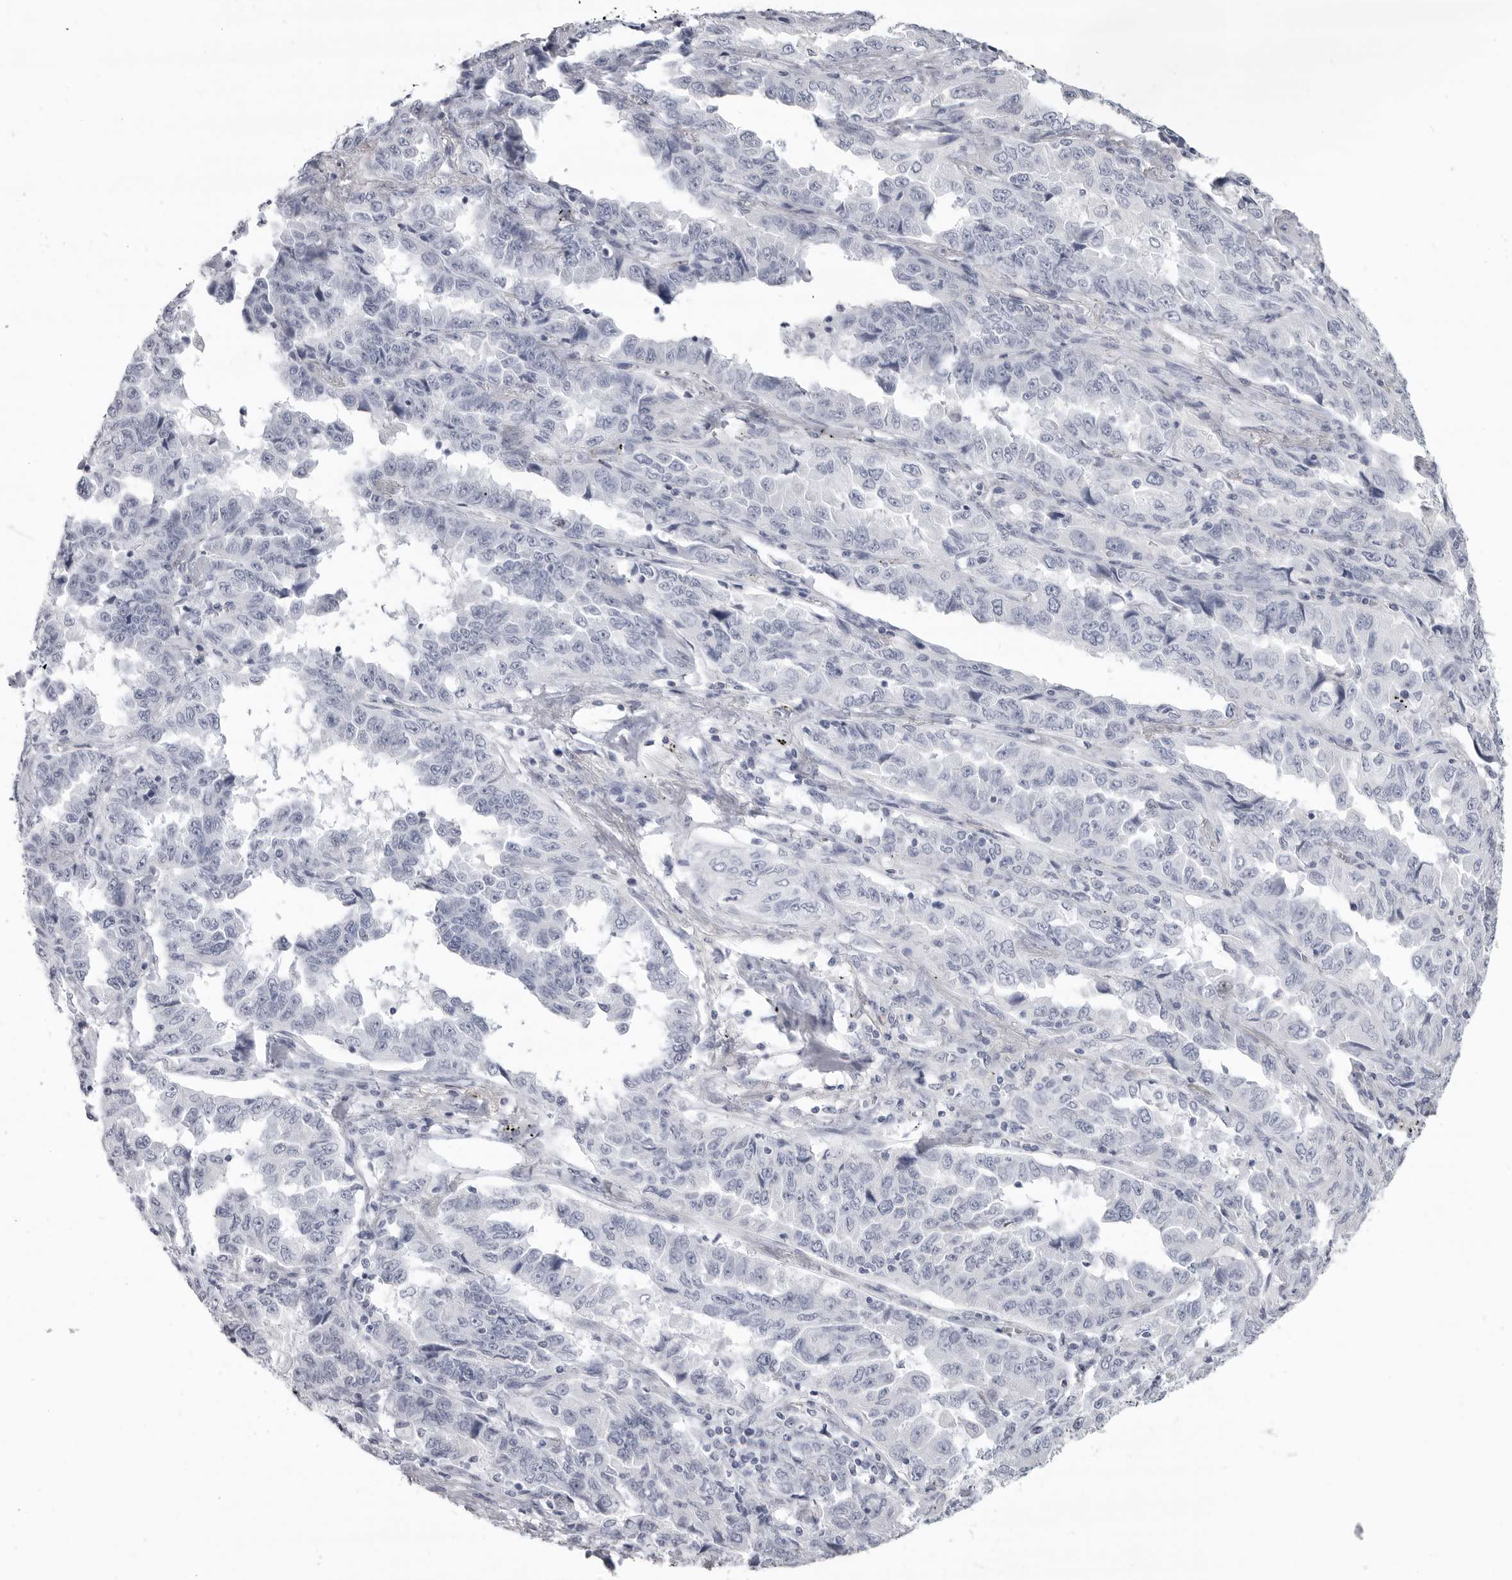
{"staining": {"intensity": "negative", "quantity": "none", "location": "none"}, "tissue": "lung cancer", "cell_type": "Tumor cells", "image_type": "cancer", "snomed": [{"axis": "morphology", "description": "Adenocarcinoma, NOS"}, {"axis": "topography", "description": "Lung"}], "caption": "The micrograph demonstrates no staining of tumor cells in adenocarcinoma (lung). Brightfield microscopy of immunohistochemistry stained with DAB (3,3'-diaminobenzidine) (brown) and hematoxylin (blue), captured at high magnification.", "gene": "LY6D", "patient": {"sex": "female", "age": 51}}